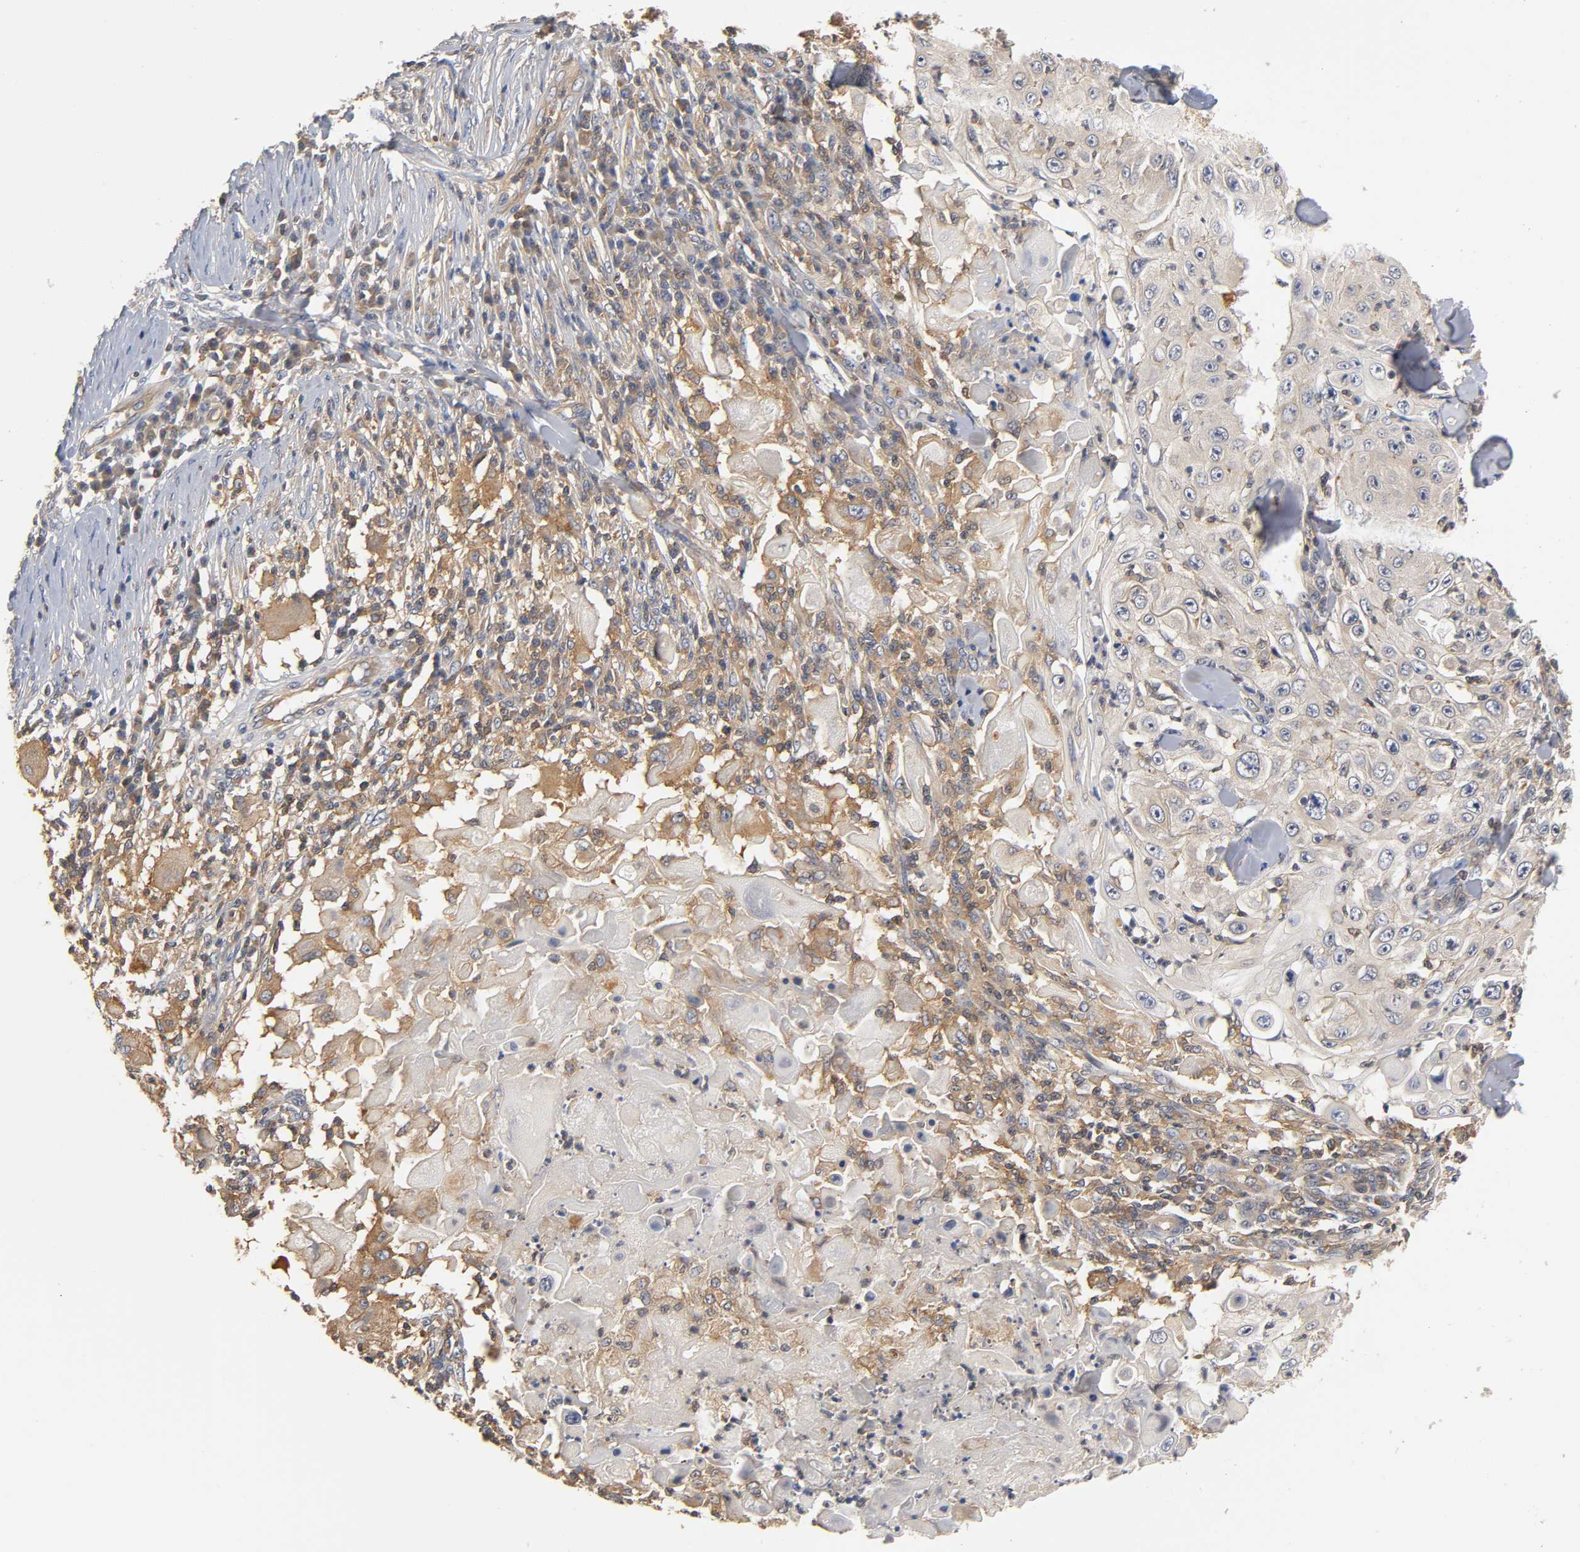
{"staining": {"intensity": "weak", "quantity": ">75%", "location": "cytoplasmic/membranous"}, "tissue": "skin cancer", "cell_type": "Tumor cells", "image_type": "cancer", "snomed": [{"axis": "morphology", "description": "Squamous cell carcinoma, NOS"}, {"axis": "topography", "description": "Skin"}], "caption": "Squamous cell carcinoma (skin) stained for a protein (brown) shows weak cytoplasmic/membranous positive positivity in about >75% of tumor cells.", "gene": "ACTR2", "patient": {"sex": "male", "age": 86}}